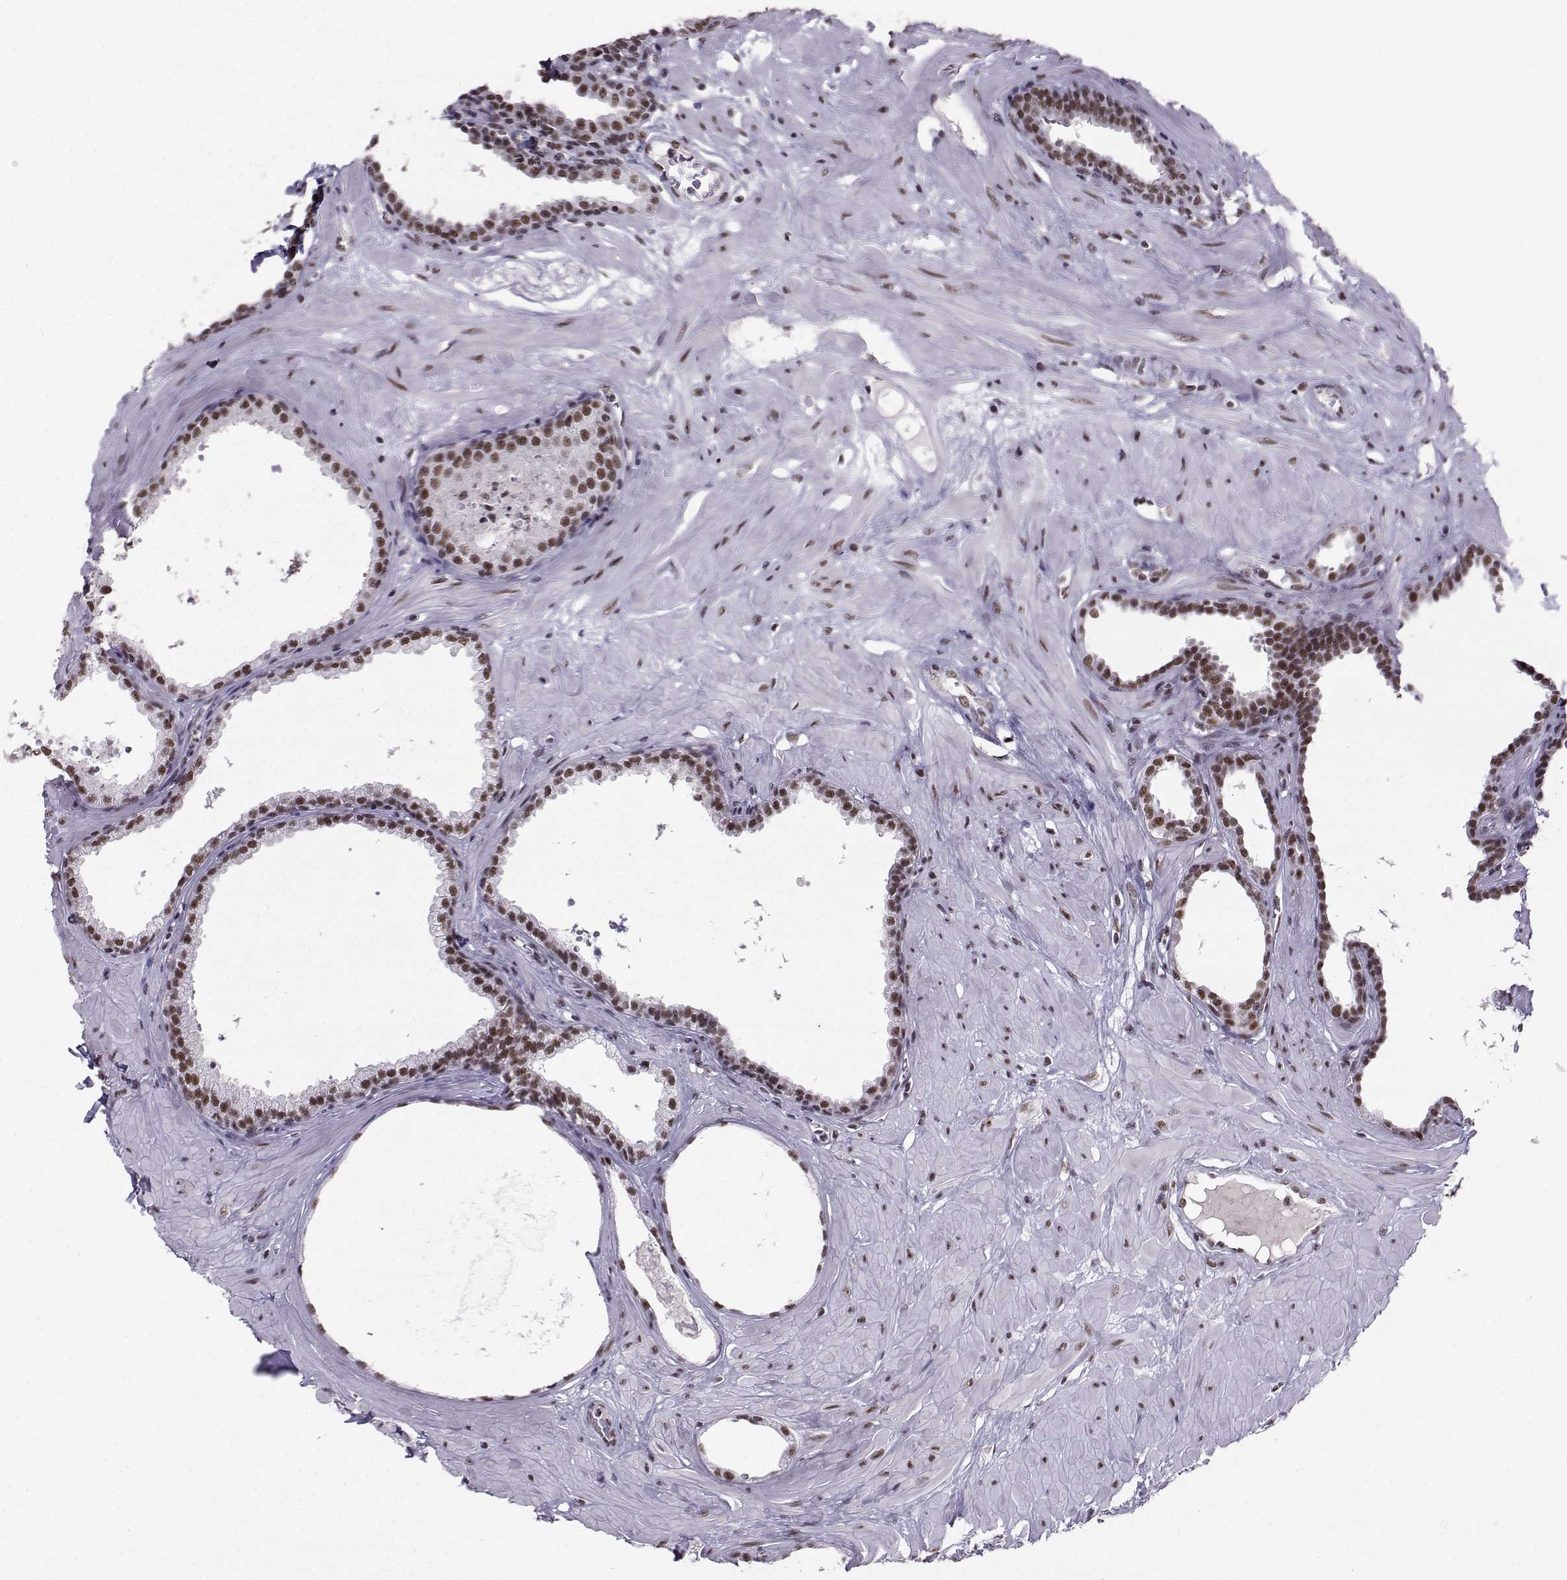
{"staining": {"intensity": "moderate", "quantity": ">75%", "location": "nuclear"}, "tissue": "prostate", "cell_type": "Glandular cells", "image_type": "normal", "snomed": [{"axis": "morphology", "description": "Normal tissue, NOS"}, {"axis": "topography", "description": "Prostate"}], "caption": "The immunohistochemical stain labels moderate nuclear staining in glandular cells of benign prostate.", "gene": "SNRPB2", "patient": {"sex": "male", "age": 48}}